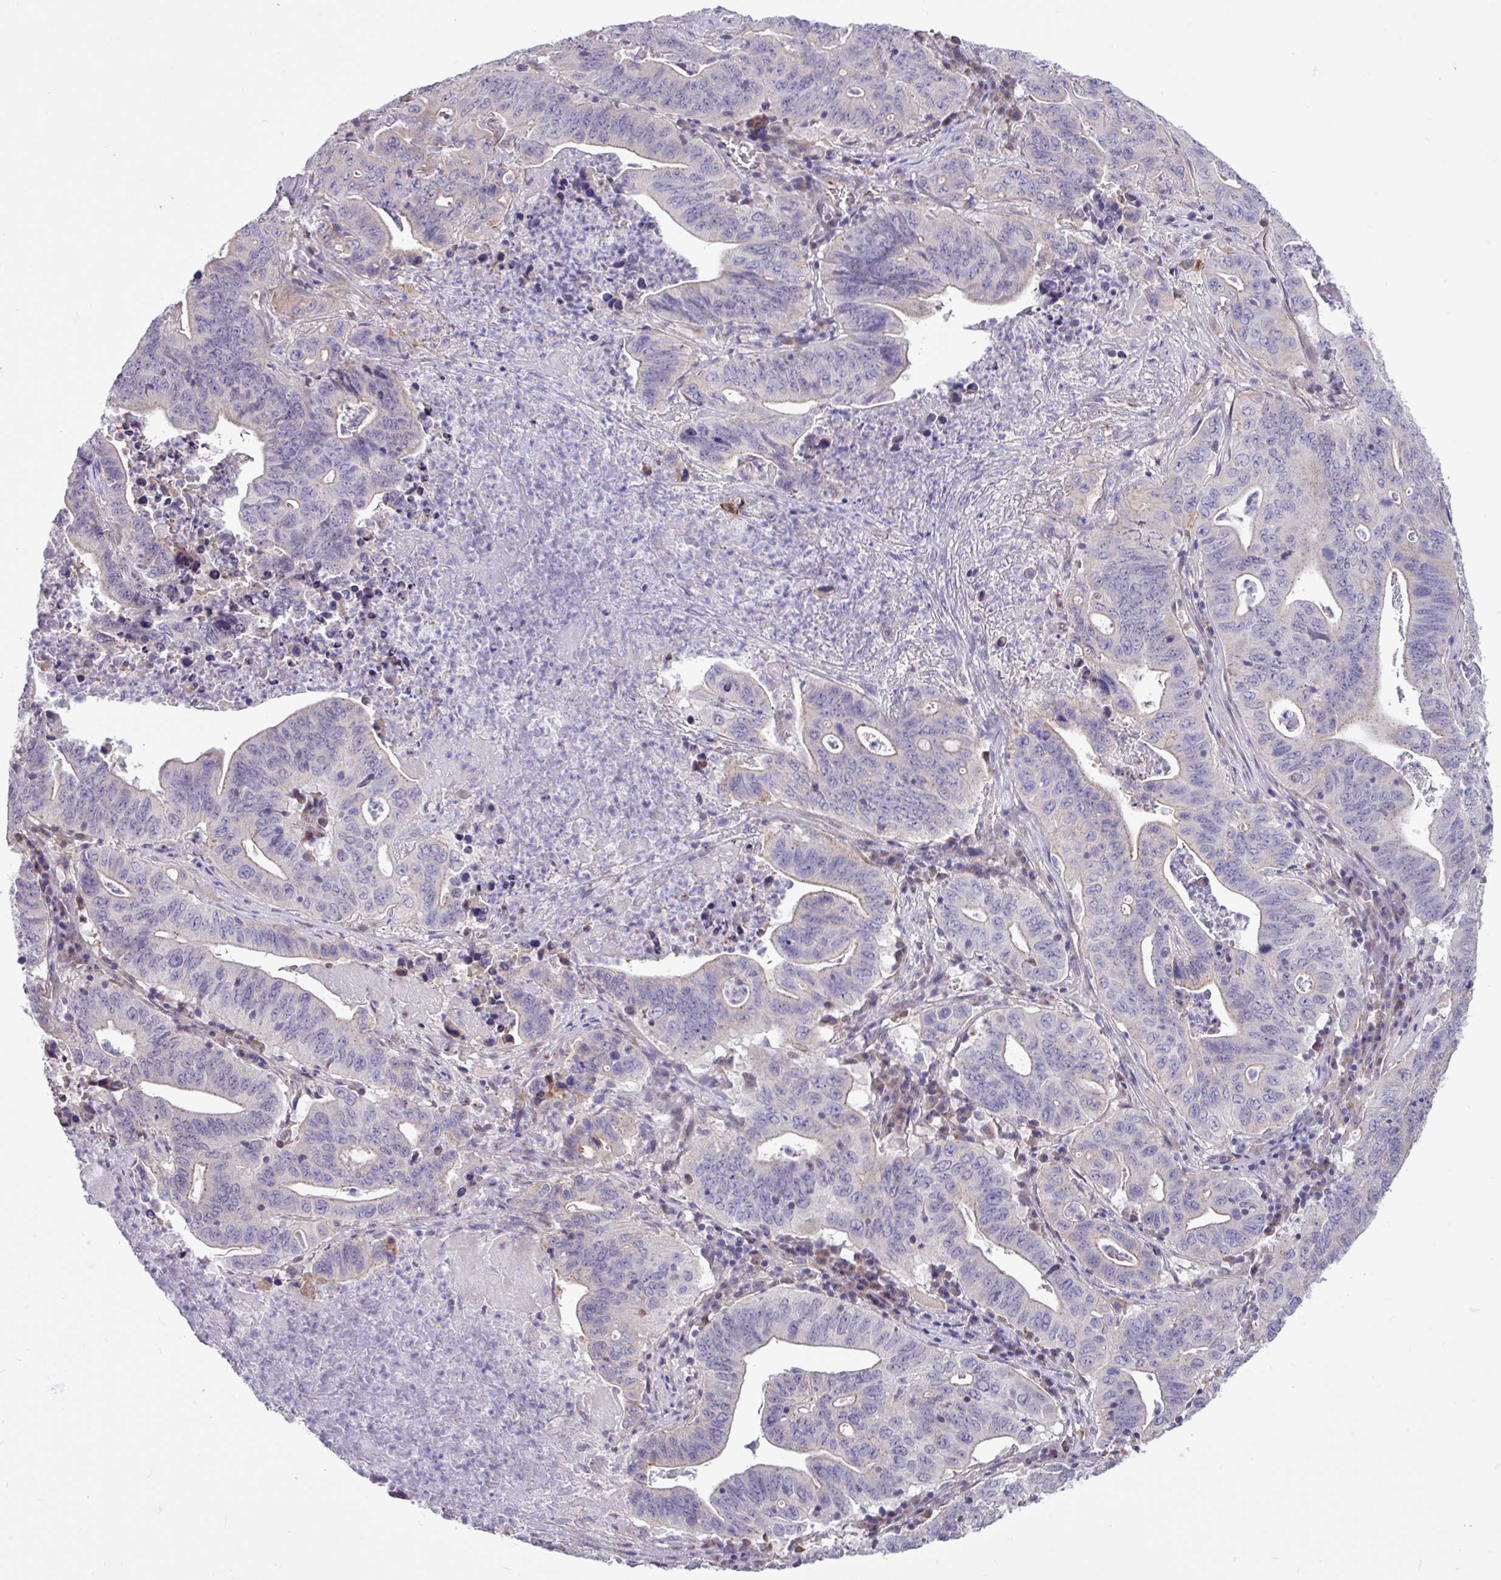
{"staining": {"intensity": "negative", "quantity": "none", "location": "none"}, "tissue": "lung cancer", "cell_type": "Tumor cells", "image_type": "cancer", "snomed": [{"axis": "morphology", "description": "Adenocarcinoma, NOS"}, {"axis": "topography", "description": "Lung"}], "caption": "A photomicrograph of human lung cancer is negative for staining in tumor cells.", "gene": "SPINK8", "patient": {"sex": "female", "age": 60}}